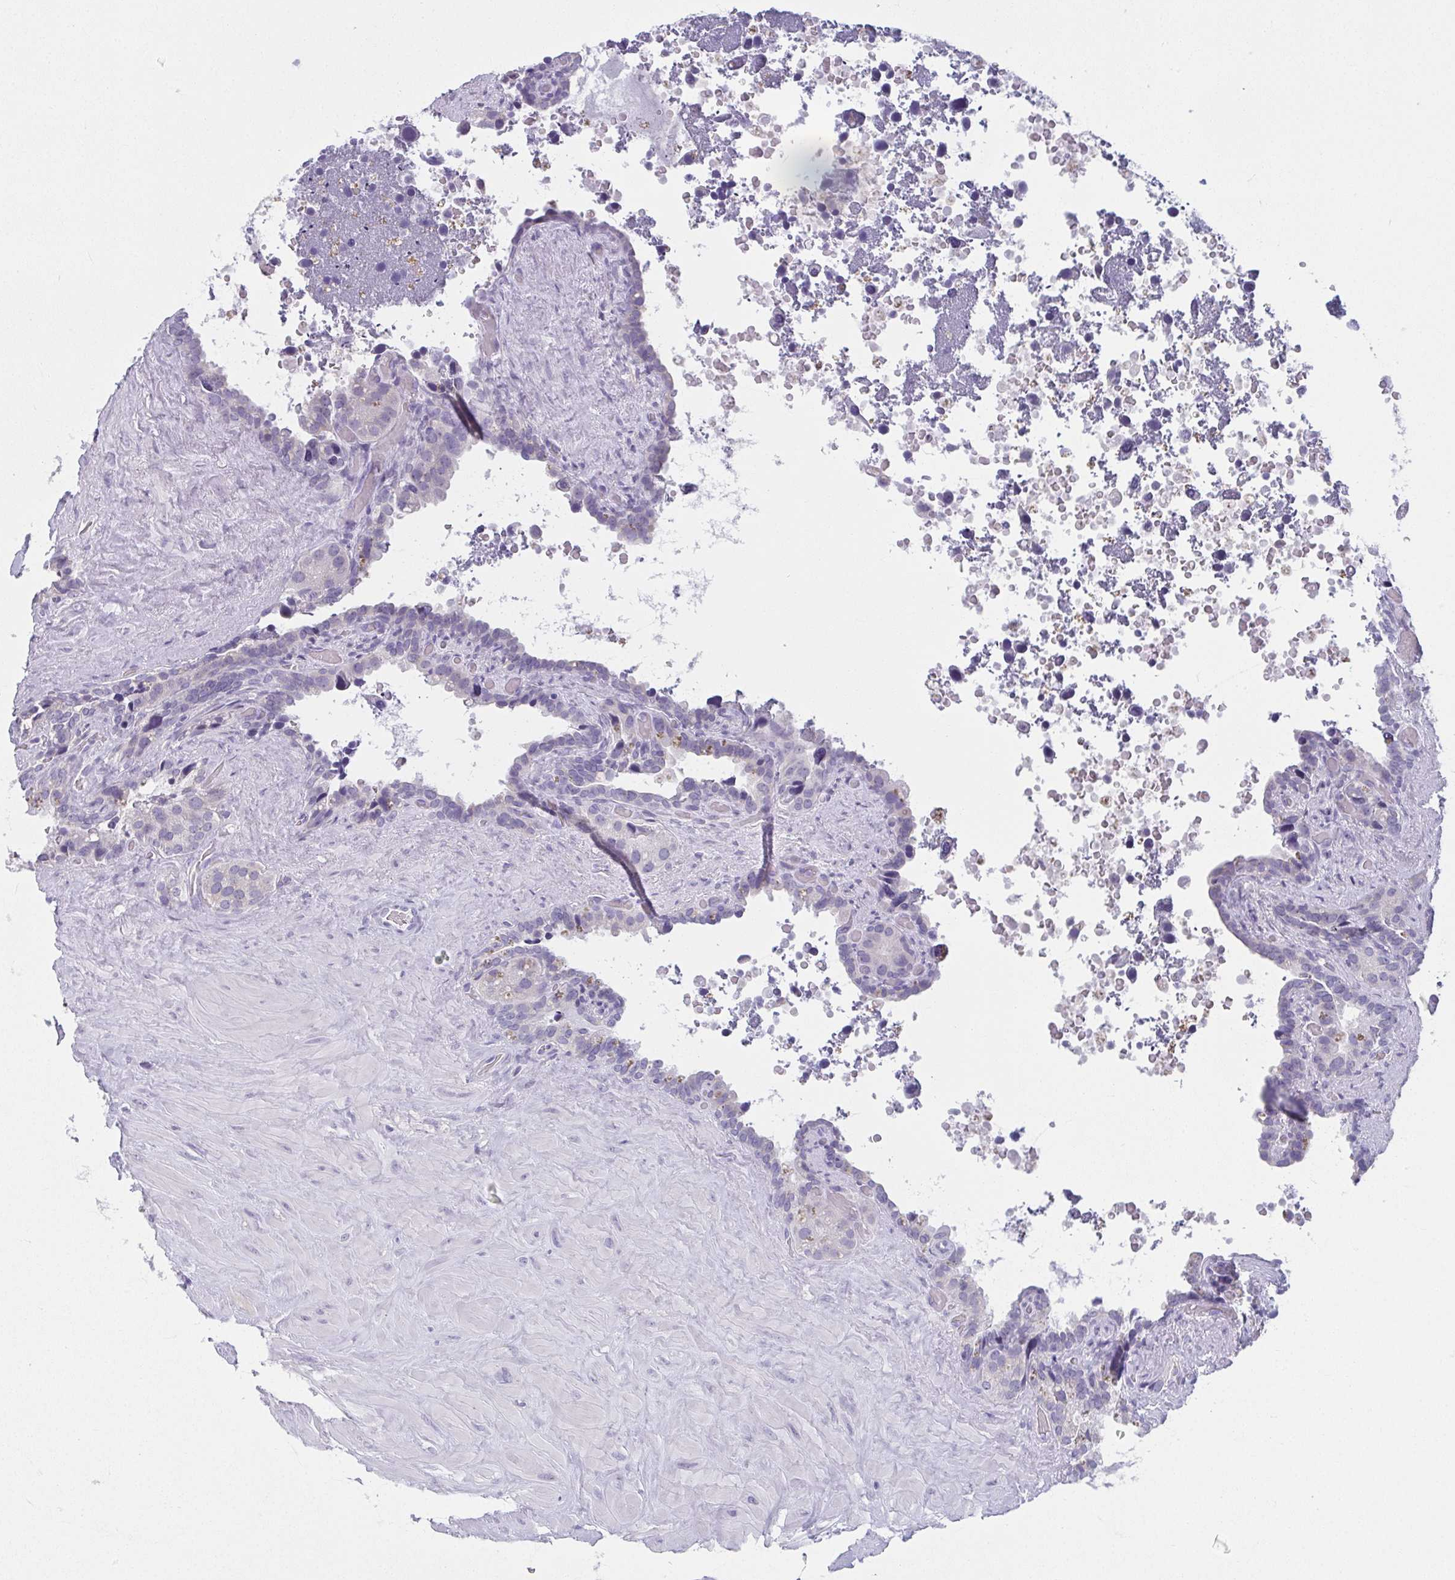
{"staining": {"intensity": "negative", "quantity": "none", "location": "none"}, "tissue": "seminal vesicle", "cell_type": "Glandular cells", "image_type": "normal", "snomed": [{"axis": "morphology", "description": "Normal tissue, NOS"}, {"axis": "topography", "description": "Seminal veicle"}], "caption": "Immunohistochemistry of normal seminal vesicle shows no staining in glandular cells. Nuclei are stained in blue.", "gene": "MOBP", "patient": {"sex": "male", "age": 60}}